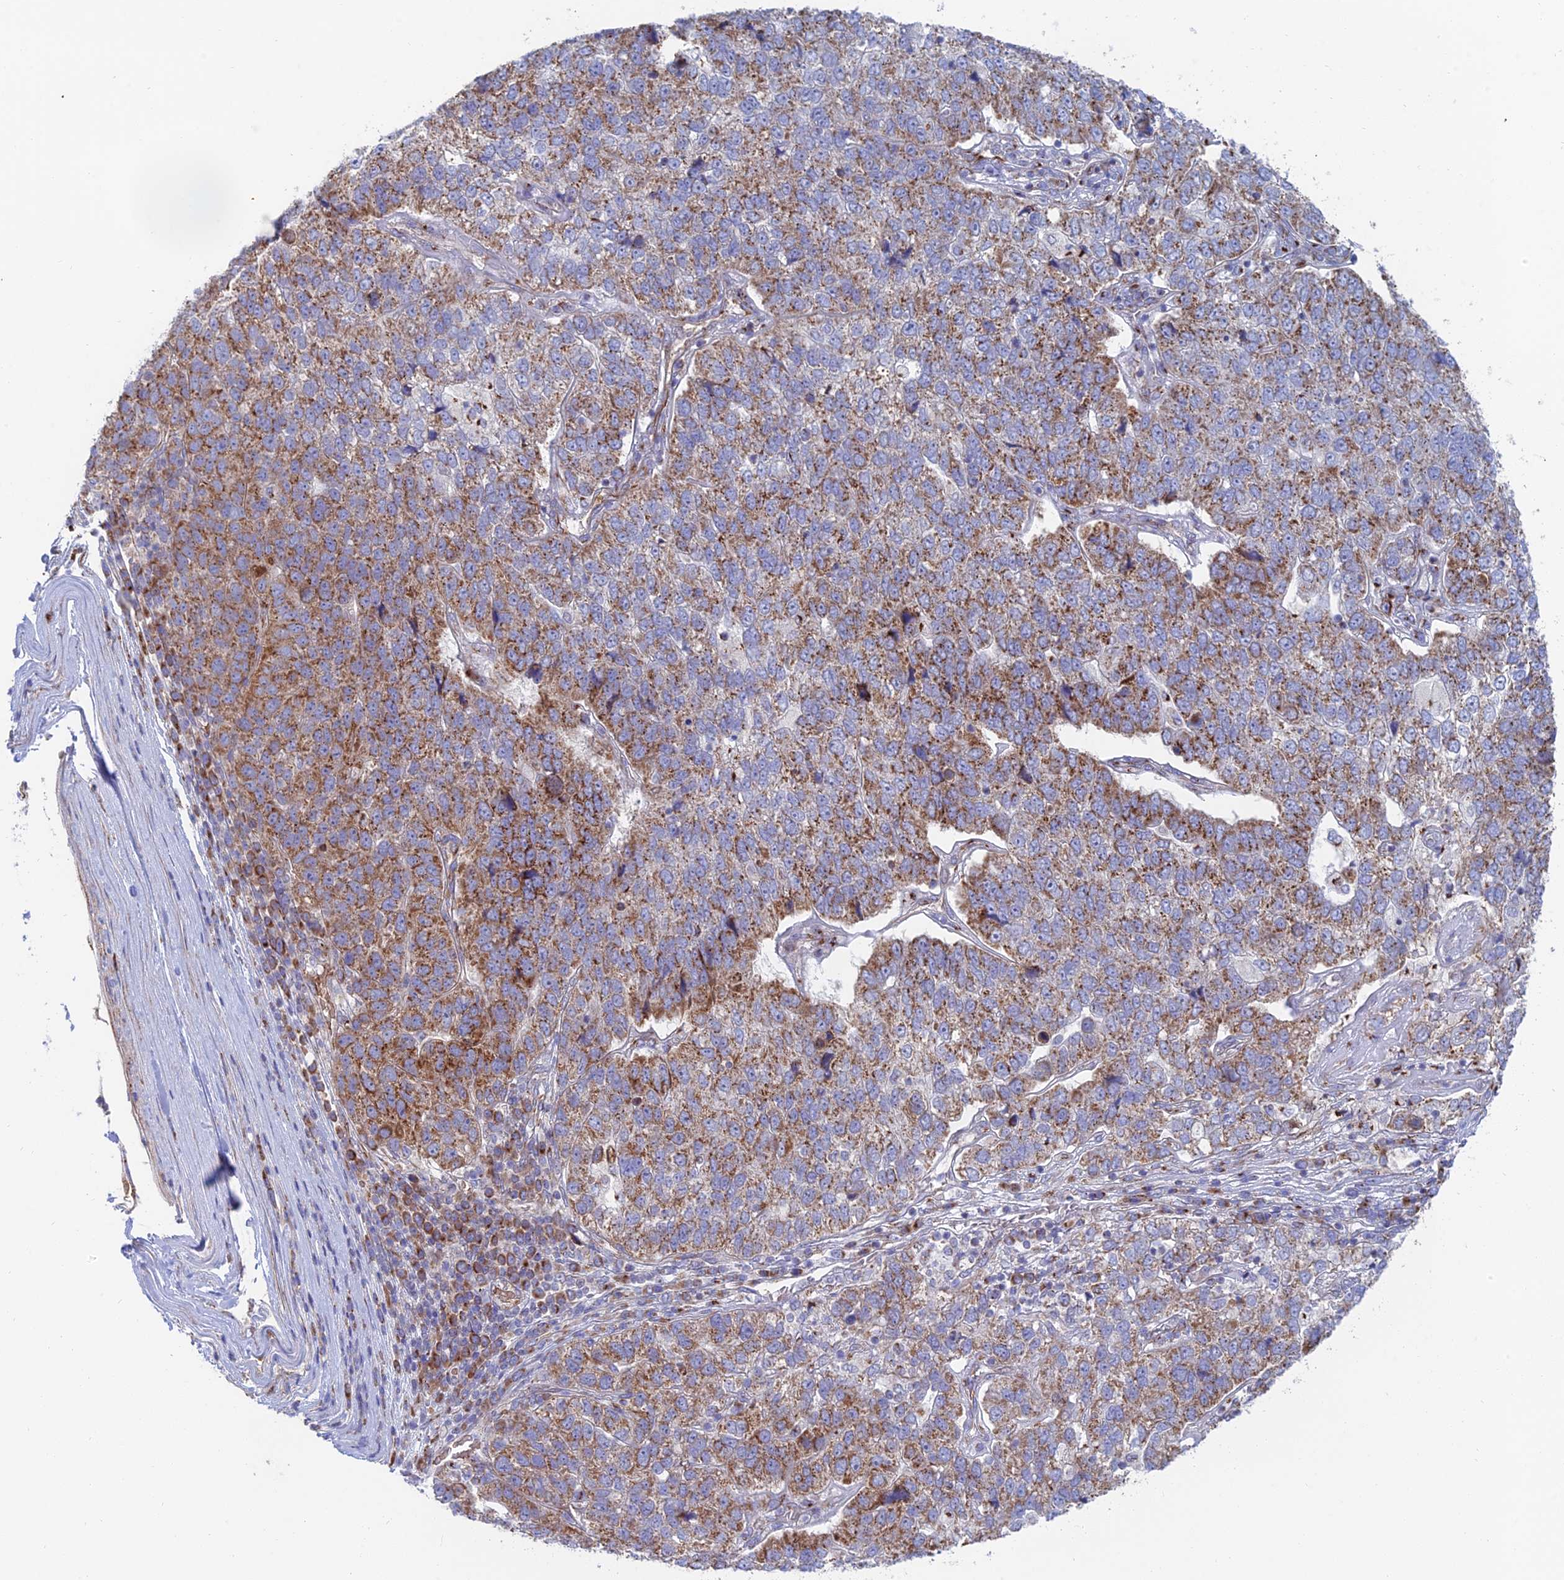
{"staining": {"intensity": "moderate", "quantity": ">75%", "location": "cytoplasmic/membranous"}, "tissue": "pancreatic cancer", "cell_type": "Tumor cells", "image_type": "cancer", "snomed": [{"axis": "morphology", "description": "Adenocarcinoma, NOS"}, {"axis": "topography", "description": "Pancreas"}], "caption": "Pancreatic cancer stained with immunohistochemistry (IHC) demonstrates moderate cytoplasmic/membranous positivity in about >75% of tumor cells.", "gene": "HS2ST1", "patient": {"sex": "female", "age": 61}}